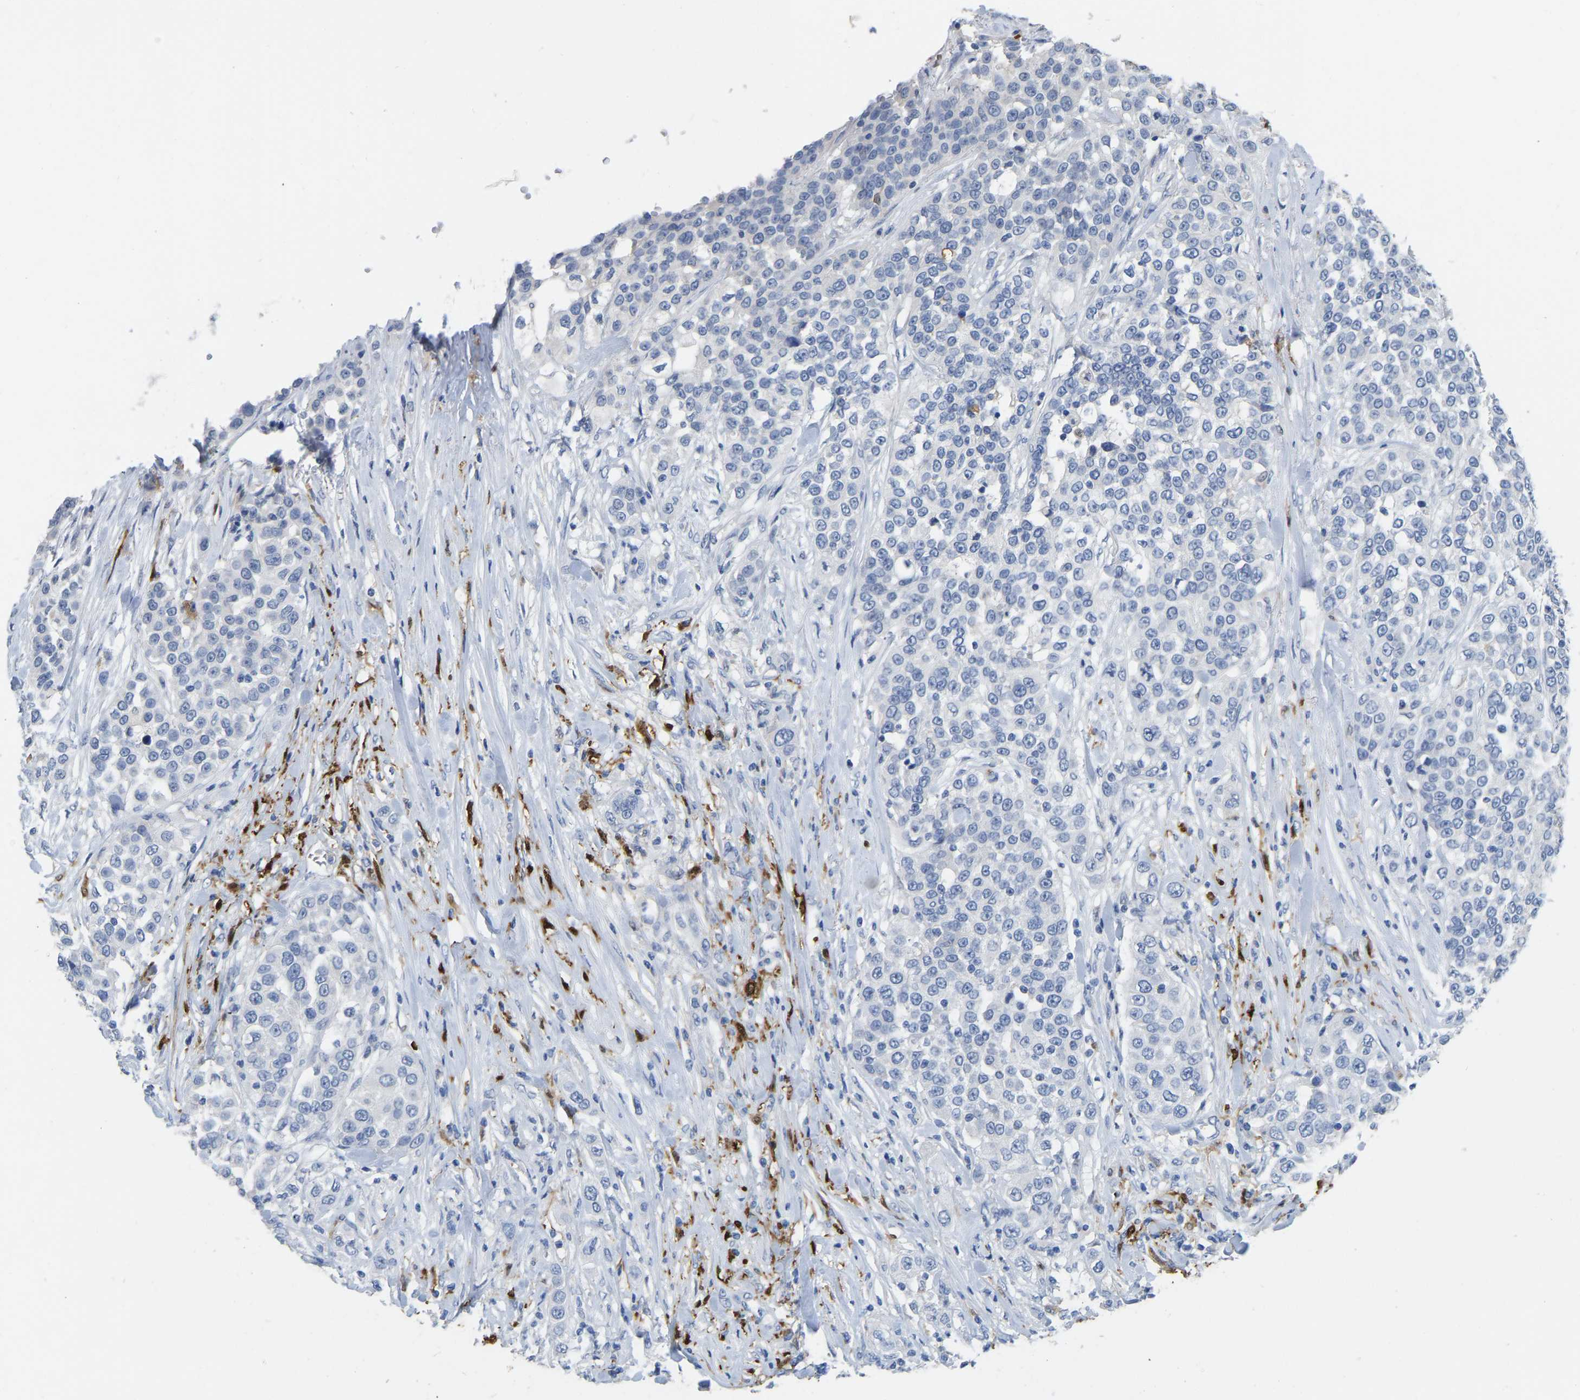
{"staining": {"intensity": "negative", "quantity": "none", "location": "none"}, "tissue": "urothelial cancer", "cell_type": "Tumor cells", "image_type": "cancer", "snomed": [{"axis": "morphology", "description": "Urothelial carcinoma, High grade"}, {"axis": "topography", "description": "Urinary bladder"}], "caption": "High power microscopy photomicrograph of an immunohistochemistry micrograph of urothelial cancer, revealing no significant staining in tumor cells.", "gene": "ULBP2", "patient": {"sex": "female", "age": 80}}